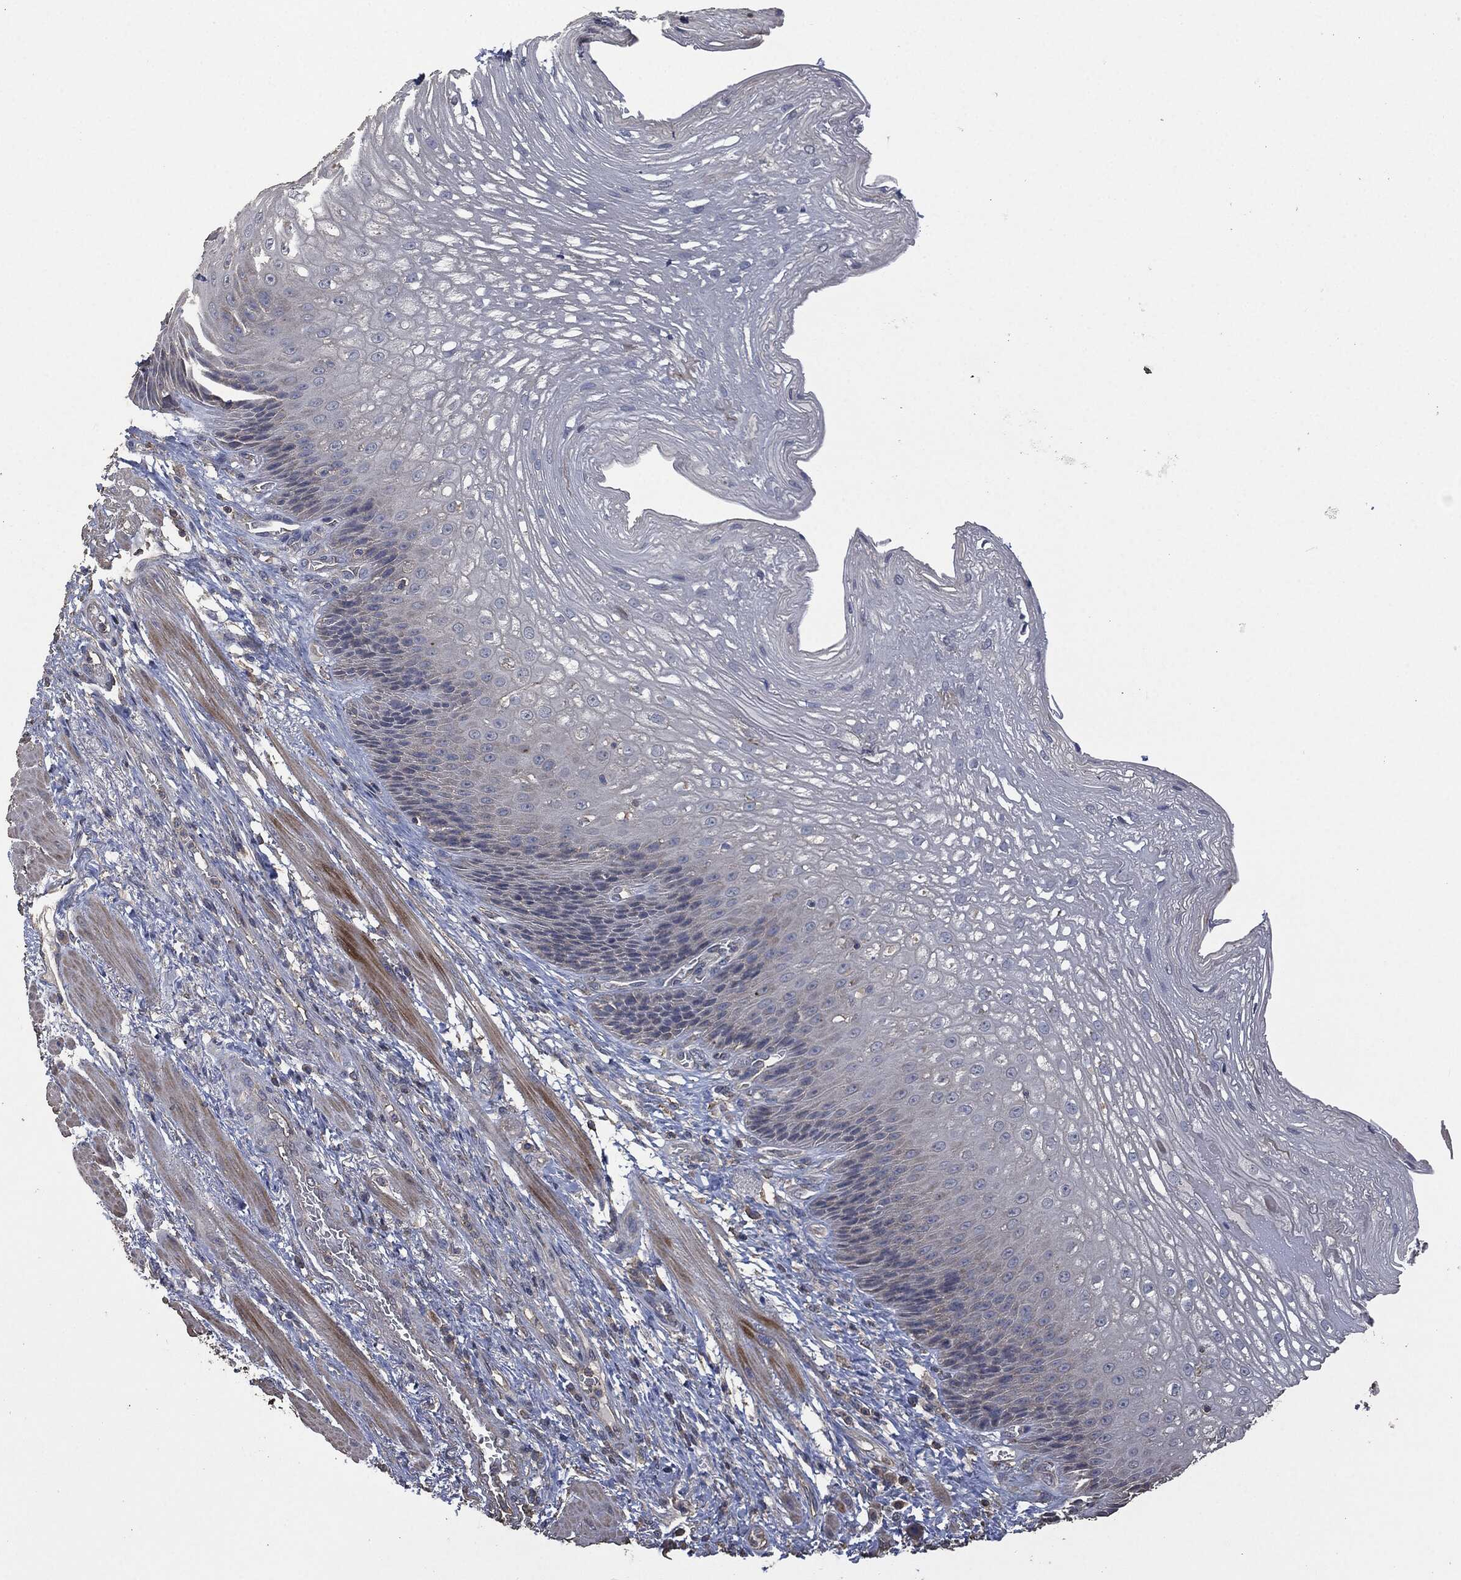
{"staining": {"intensity": "negative", "quantity": "none", "location": "none"}, "tissue": "esophagus", "cell_type": "Squamous epithelial cells", "image_type": "normal", "snomed": [{"axis": "morphology", "description": "Normal tissue, NOS"}, {"axis": "topography", "description": "Esophagus"}], "caption": "This histopathology image is of unremarkable esophagus stained with IHC to label a protein in brown with the nuclei are counter-stained blue. There is no expression in squamous epithelial cells.", "gene": "MSLN", "patient": {"sex": "male", "age": 63}}